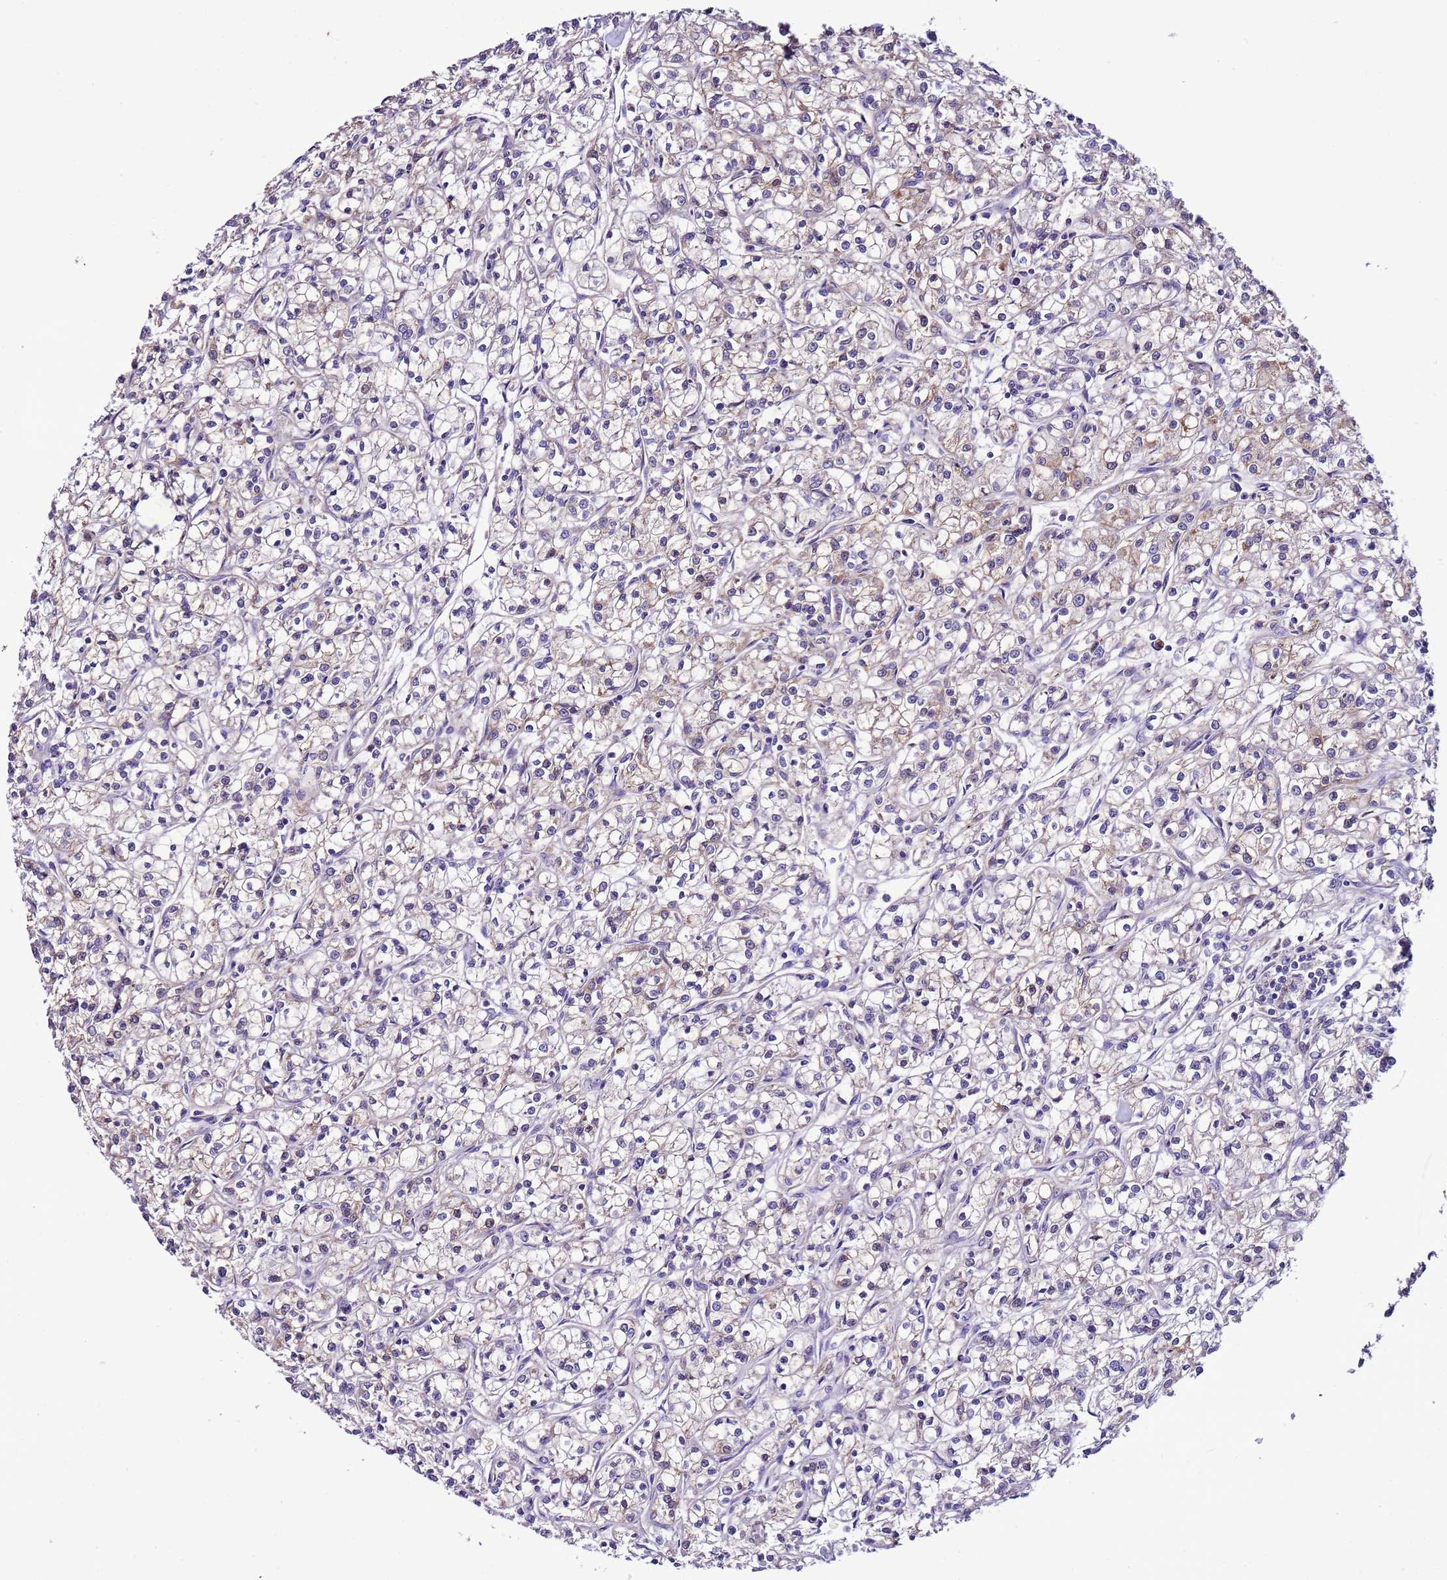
{"staining": {"intensity": "weak", "quantity": "25%-75%", "location": "cytoplasmic/membranous"}, "tissue": "renal cancer", "cell_type": "Tumor cells", "image_type": "cancer", "snomed": [{"axis": "morphology", "description": "Adenocarcinoma, NOS"}, {"axis": "topography", "description": "Kidney"}], "caption": "This micrograph demonstrates IHC staining of renal cancer (adenocarcinoma), with low weak cytoplasmic/membranous positivity in approximately 25%-75% of tumor cells.", "gene": "UEVLD", "patient": {"sex": "female", "age": 59}}